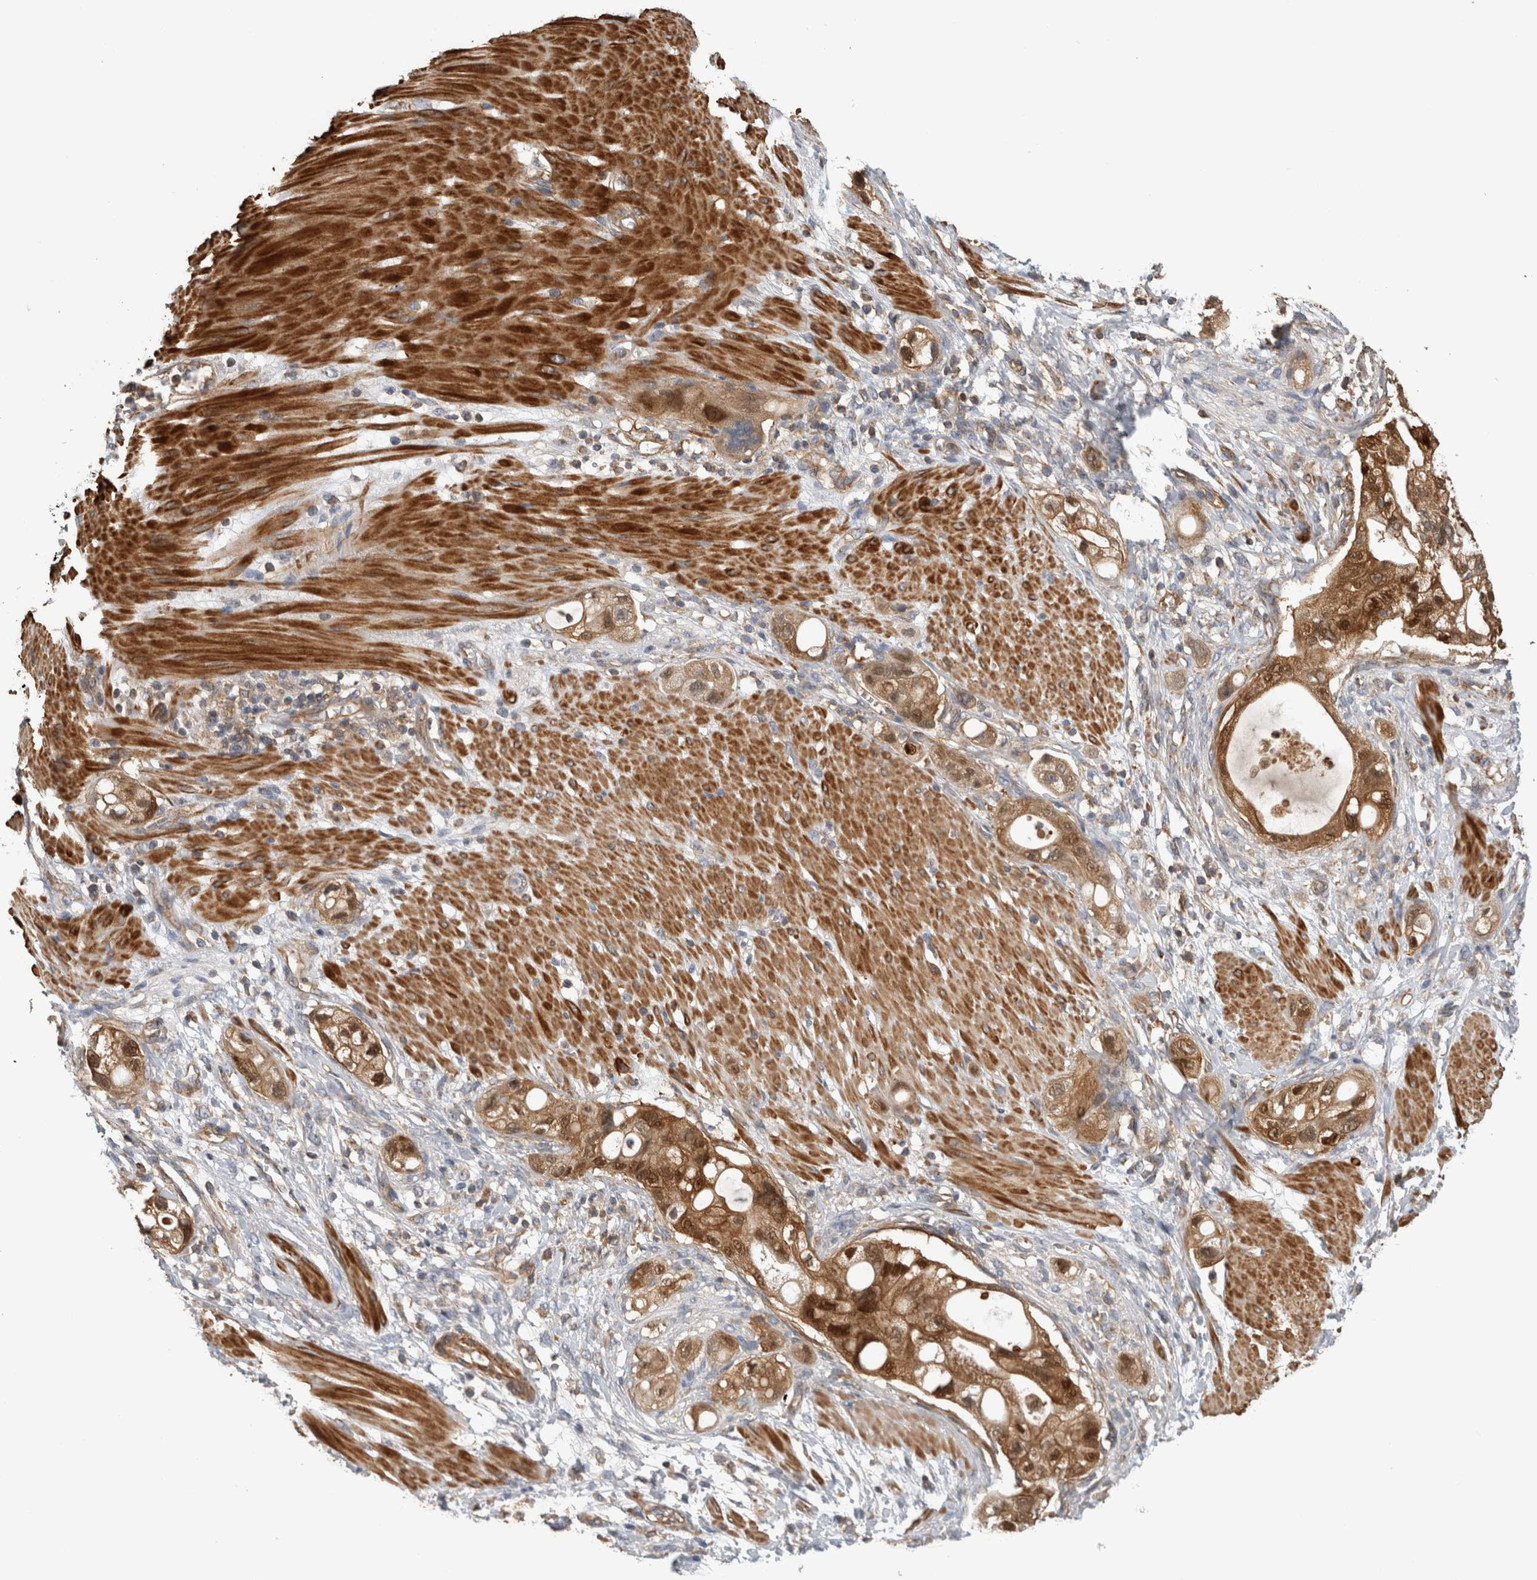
{"staining": {"intensity": "moderate", "quantity": ">75%", "location": "cytoplasmic/membranous,nuclear"}, "tissue": "stomach cancer", "cell_type": "Tumor cells", "image_type": "cancer", "snomed": [{"axis": "morphology", "description": "Adenocarcinoma, NOS"}, {"axis": "topography", "description": "Stomach"}, {"axis": "topography", "description": "Stomach, lower"}], "caption": "Stomach adenocarcinoma tissue reveals moderate cytoplasmic/membranous and nuclear staining in approximately >75% of tumor cells, visualized by immunohistochemistry.", "gene": "SFXN2", "patient": {"sex": "female", "age": 48}}